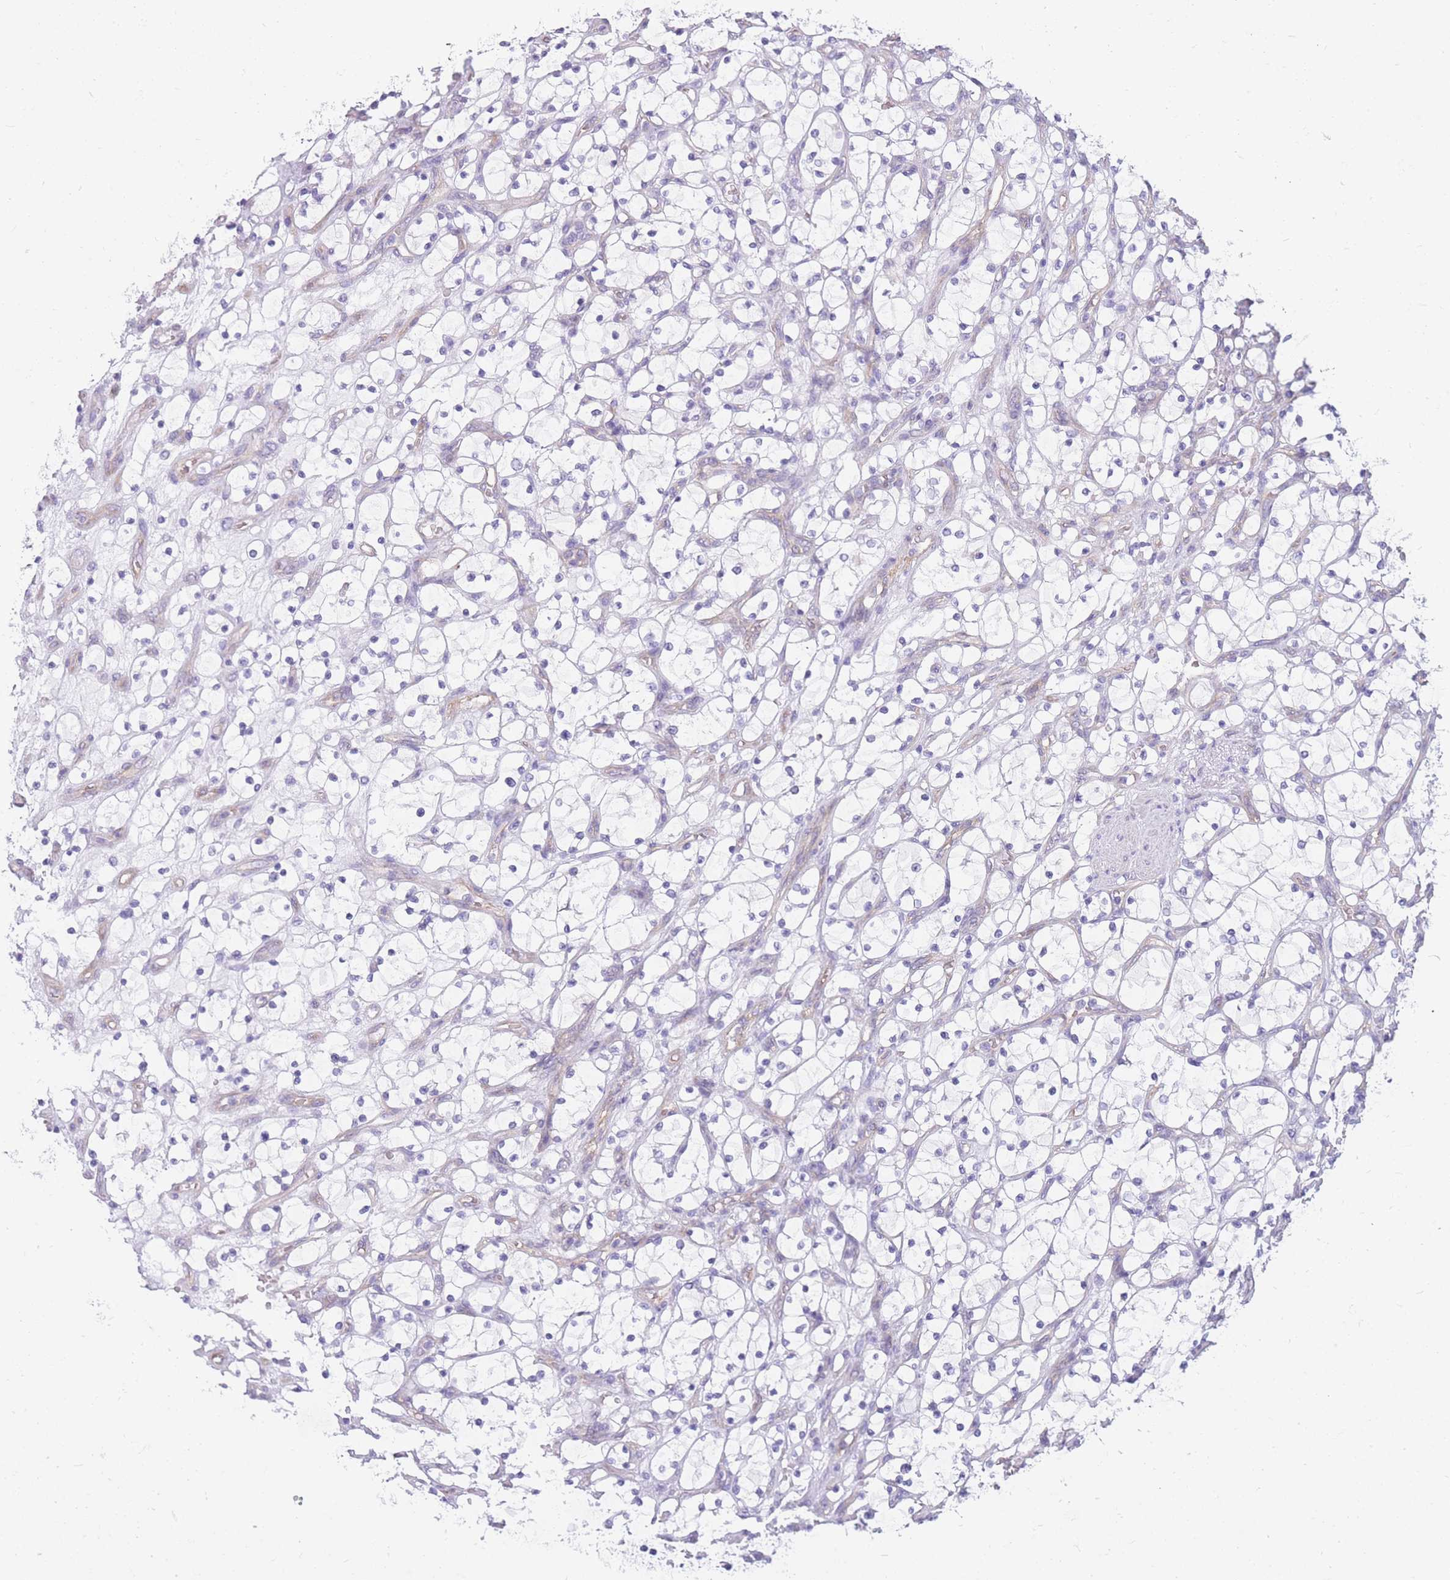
{"staining": {"intensity": "negative", "quantity": "none", "location": "none"}, "tissue": "renal cancer", "cell_type": "Tumor cells", "image_type": "cancer", "snomed": [{"axis": "morphology", "description": "Adenocarcinoma, NOS"}, {"axis": "topography", "description": "Kidney"}], "caption": "Immunohistochemistry (IHC) histopathology image of human renal cancer stained for a protein (brown), which shows no expression in tumor cells. (Immunohistochemistry (IHC), brightfield microscopy, high magnification).", "gene": "MTSS2", "patient": {"sex": "female", "age": 69}}